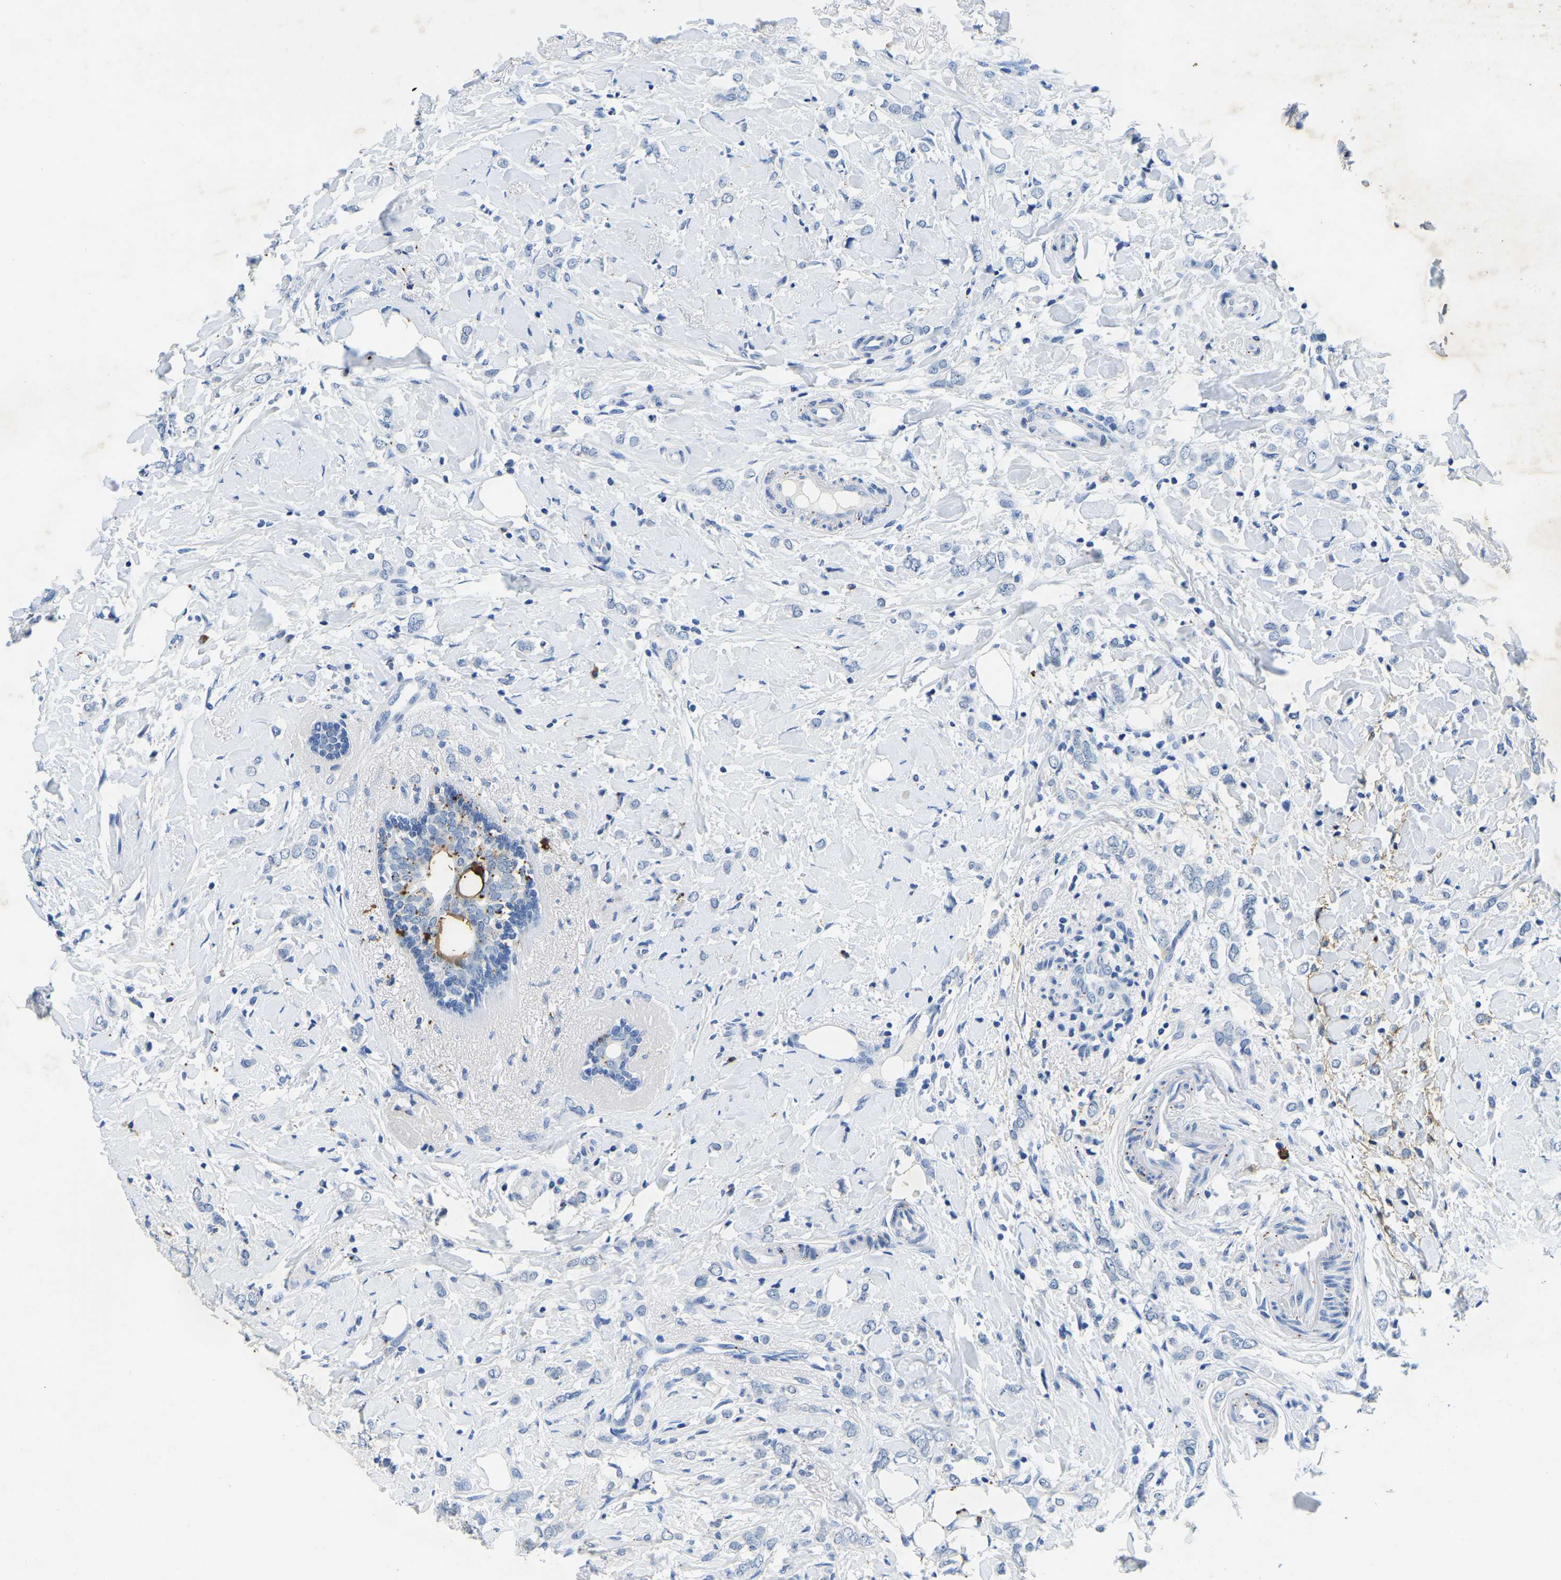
{"staining": {"intensity": "negative", "quantity": "none", "location": "none"}, "tissue": "breast cancer", "cell_type": "Tumor cells", "image_type": "cancer", "snomed": [{"axis": "morphology", "description": "Normal tissue, NOS"}, {"axis": "morphology", "description": "Lobular carcinoma"}, {"axis": "topography", "description": "Breast"}], "caption": "IHC micrograph of breast cancer (lobular carcinoma) stained for a protein (brown), which reveals no expression in tumor cells. (Brightfield microscopy of DAB IHC at high magnification).", "gene": "UBN2", "patient": {"sex": "female", "age": 47}}